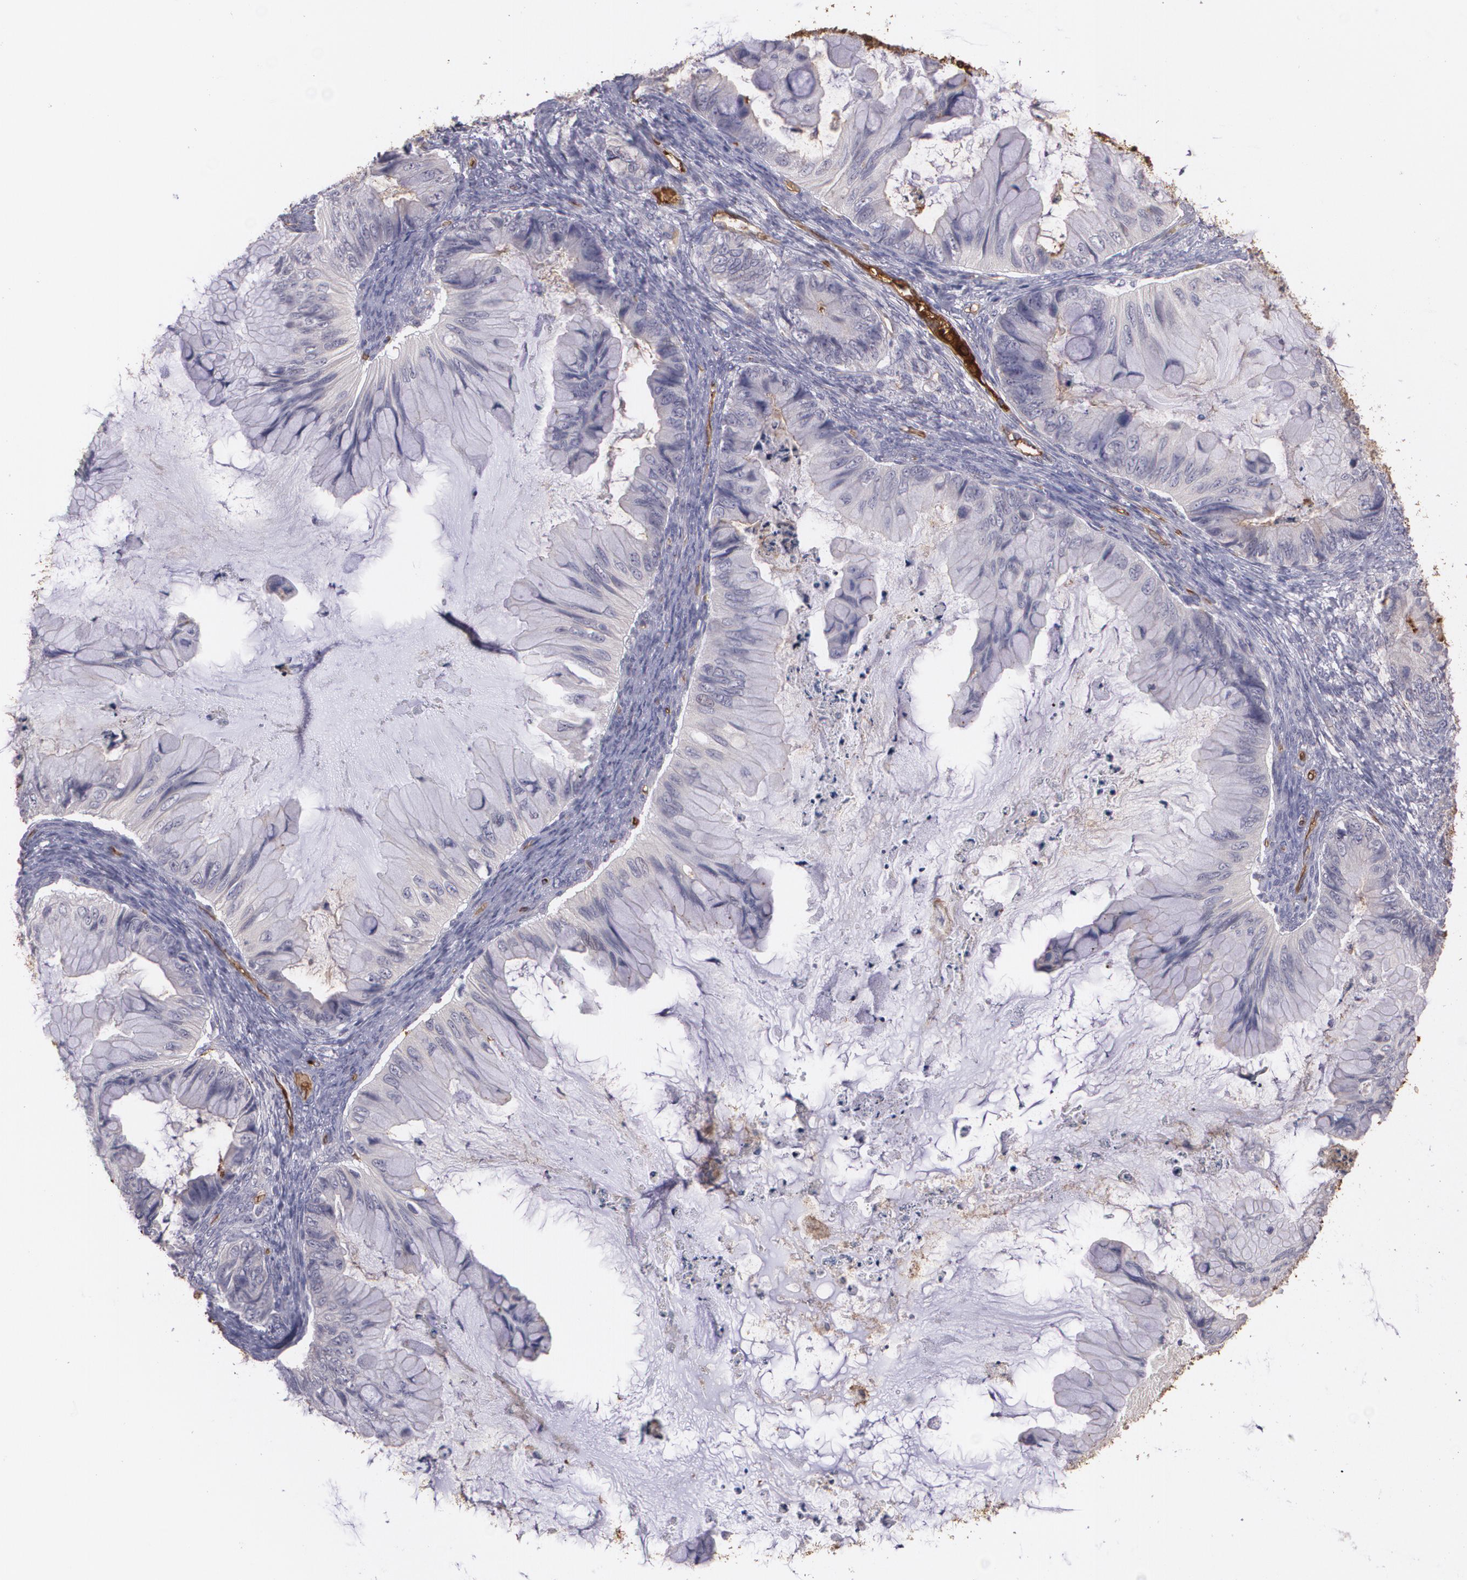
{"staining": {"intensity": "negative", "quantity": "none", "location": "none"}, "tissue": "ovarian cancer", "cell_type": "Tumor cells", "image_type": "cancer", "snomed": [{"axis": "morphology", "description": "Cystadenocarcinoma, mucinous, NOS"}, {"axis": "topography", "description": "Ovary"}], "caption": "This image is of ovarian cancer (mucinous cystadenocarcinoma) stained with immunohistochemistry to label a protein in brown with the nuclei are counter-stained blue. There is no positivity in tumor cells.", "gene": "ACE", "patient": {"sex": "female", "age": 36}}